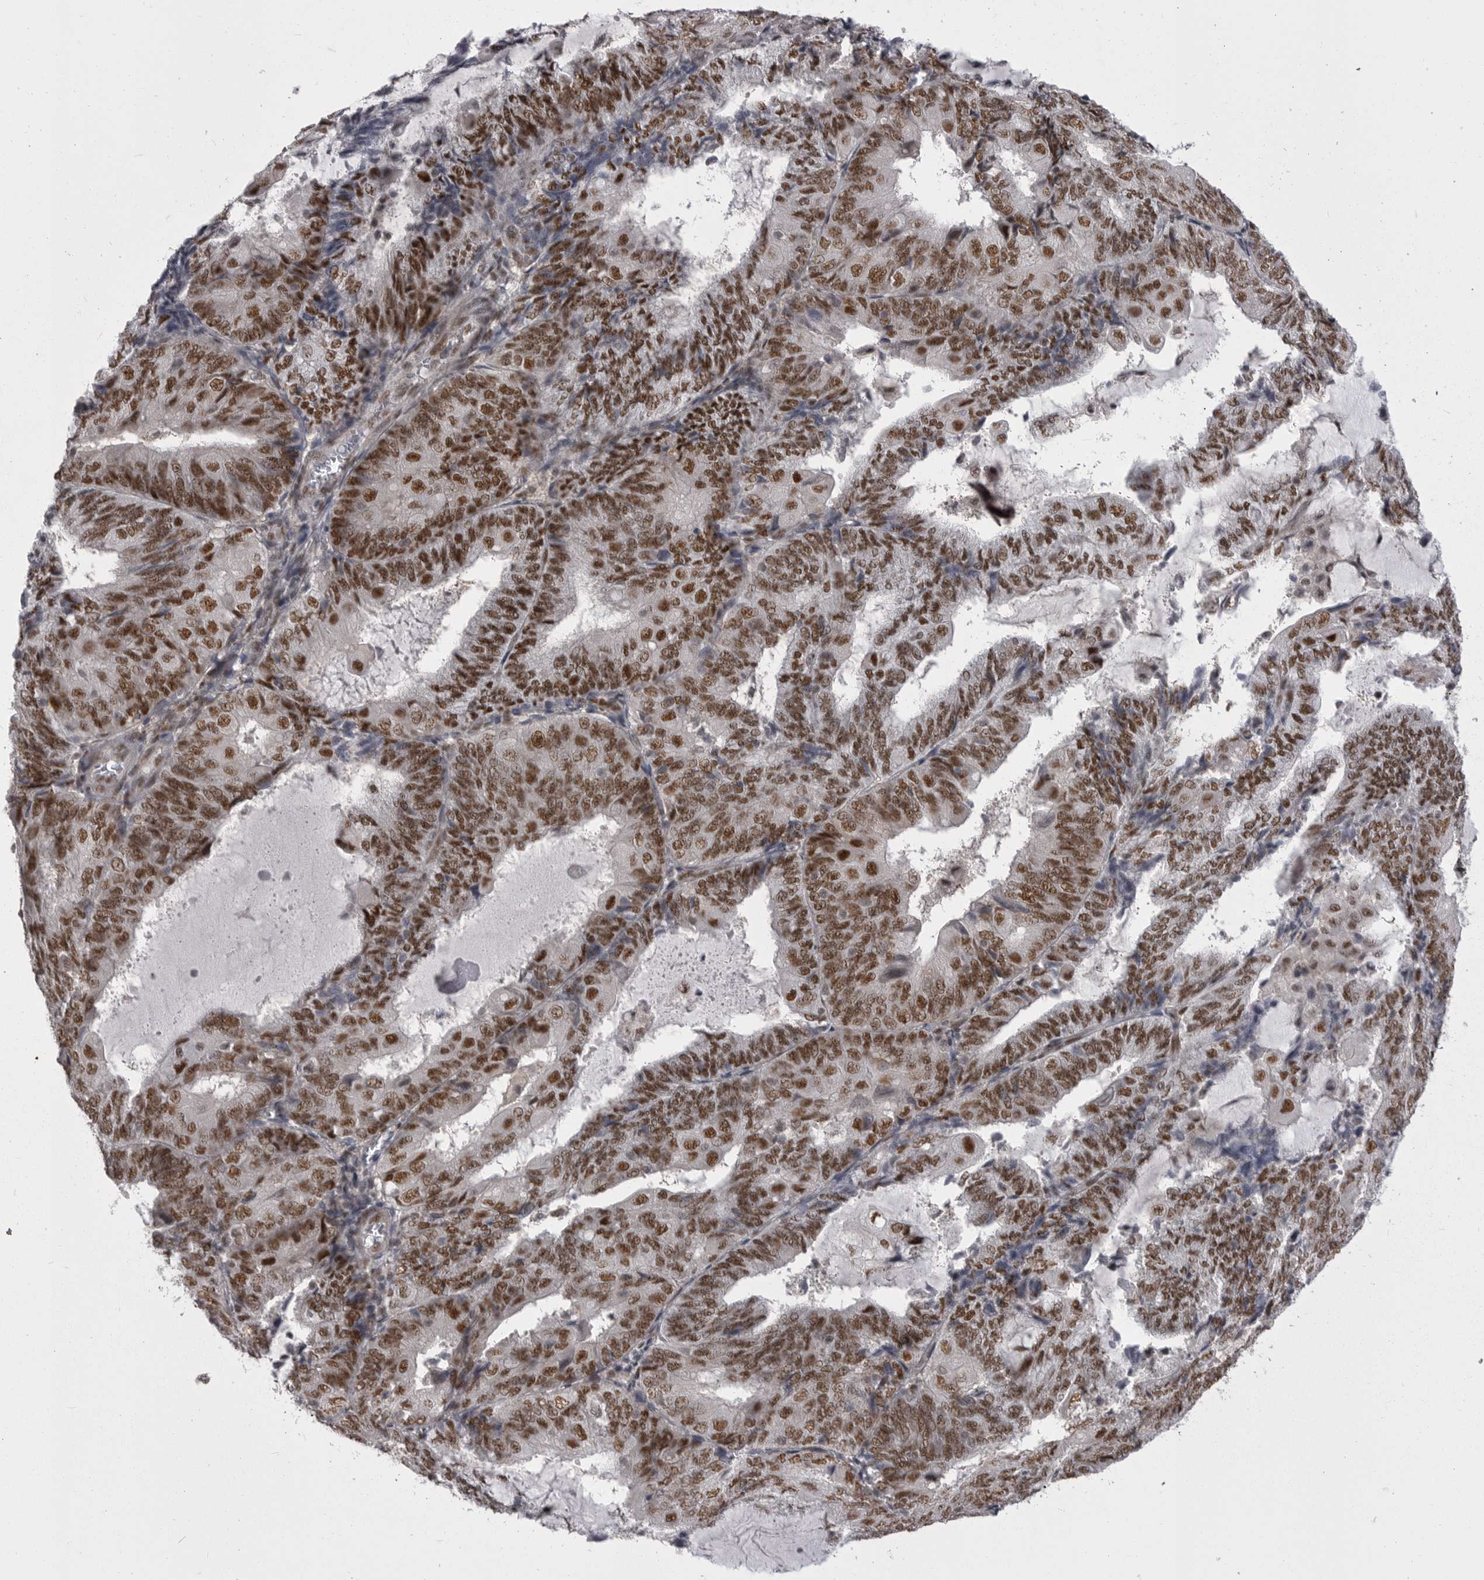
{"staining": {"intensity": "strong", "quantity": ">75%", "location": "nuclear"}, "tissue": "endometrial cancer", "cell_type": "Tumor cells", "image_type": "cancer", "snomed": [{"axis": "morphology", "description": "Adenocarcinoma, NOS"}, {"axis": "topography", "description": "Endometrium"}], "caption": "IHC histopathology image of neoplastic tissue: adenocarcinoma (endometrial) stained using immunohistochemistry (IHC) displays high levels of strong protein expression localized specifically in the nuclear of tumor cells, appearing as a nuclear brown color.", "gene": "MEPCE", "patient": {"sex": "female", "age": 81}}